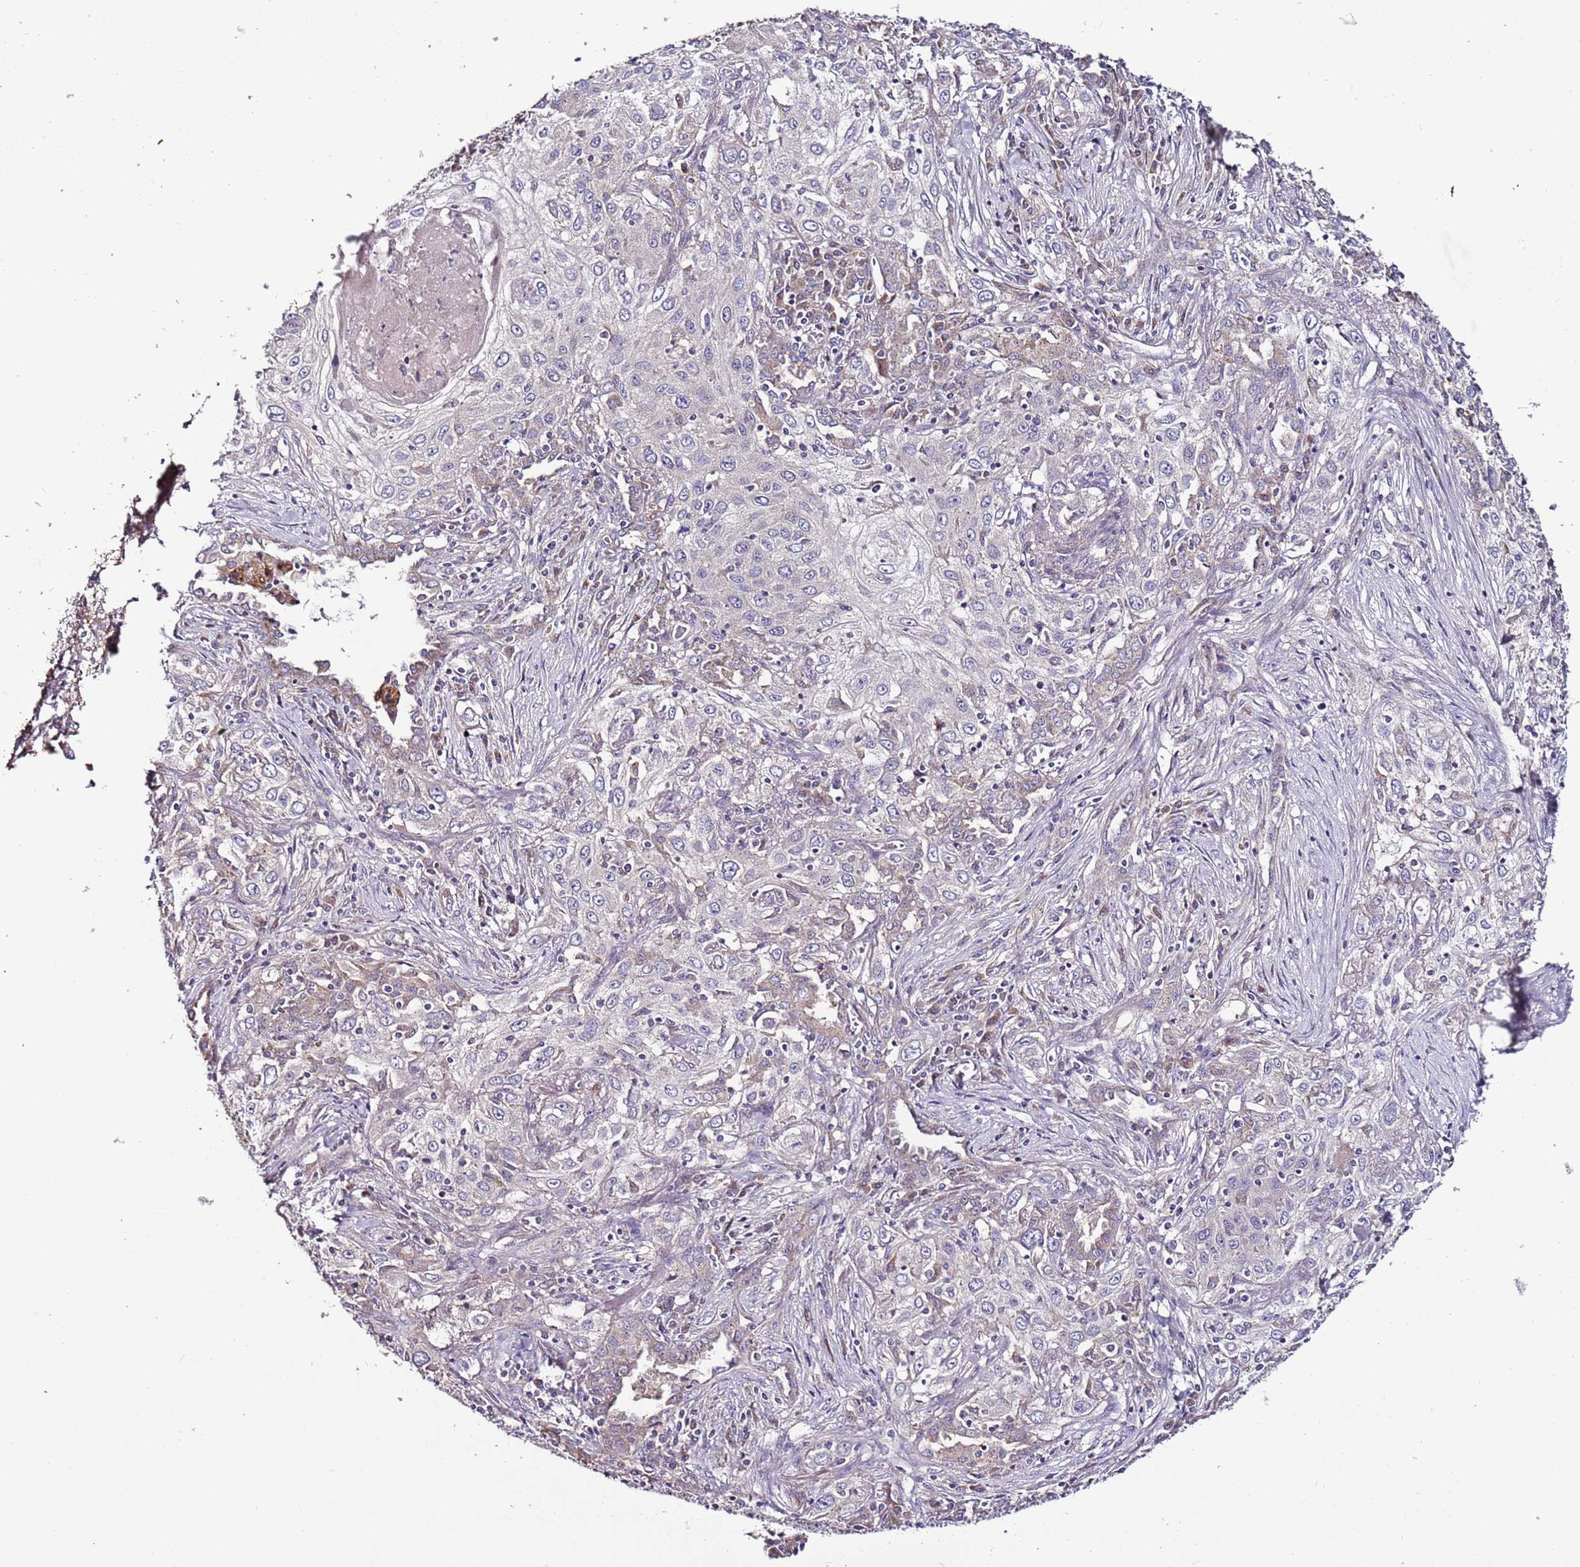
{"staining": {"intensity": "negative", "quantity": "none", "location": "none"}, "tissue": "lung cancer", "cell_type": "Tumor cells", "image_type": "cancer", "snomed": [{"axis": "morphology", "description": "Squamous cell carcinoma, NOS"}, {"axis": "topography", "description": "Lung"}], "caption": "Photomicrograph shows no significant protein positivity in tumor cells of lung cancer.", "gene": "FAM20A", "patient": {"sex": "female", "age": 69}}